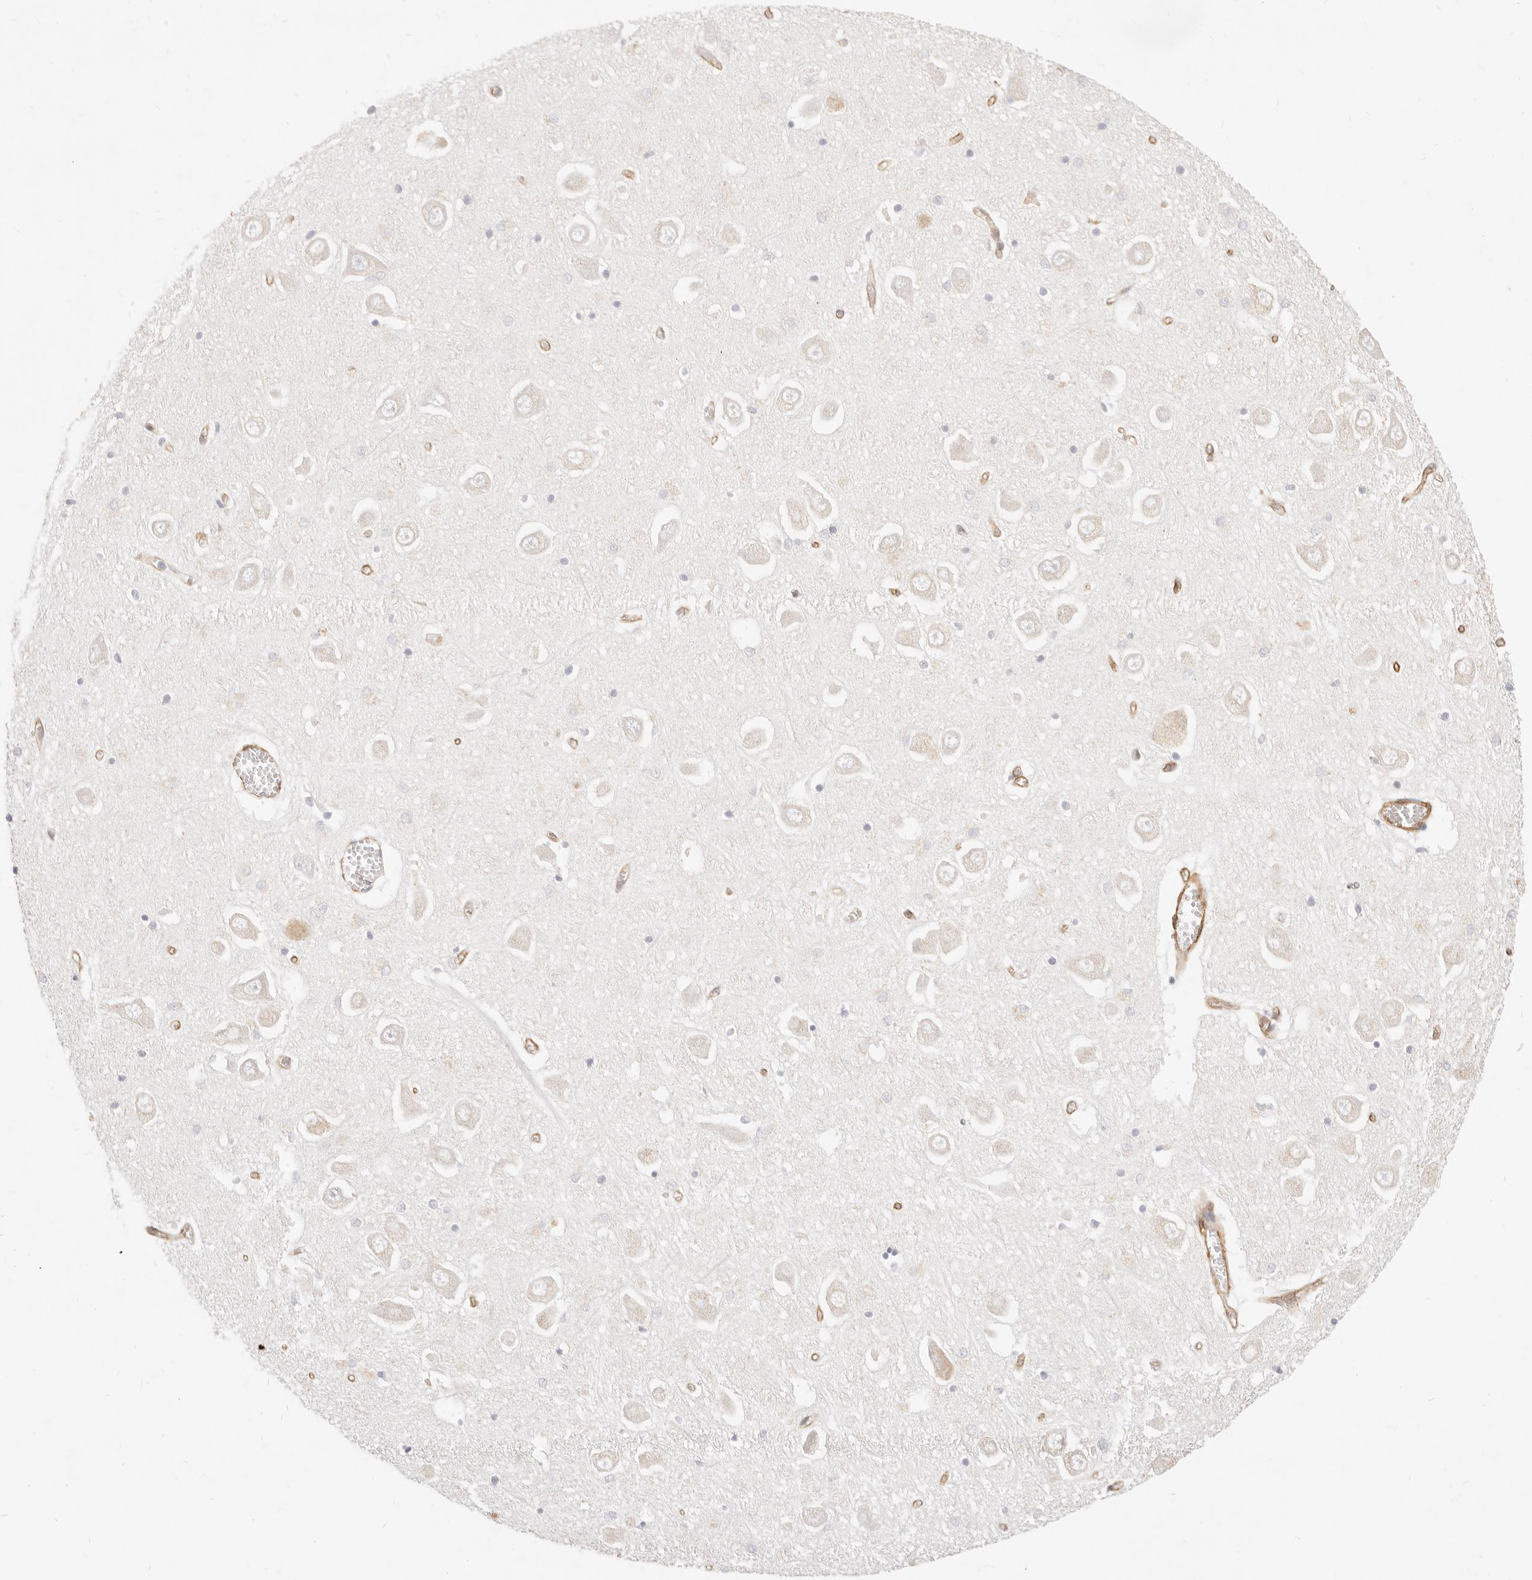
{"staining": {"intensity": "negative", "quantity": "none", "location": "none"}, "tissue": "hippocampus", "cell_type": "Glial cells", "image_type": "normal", "snomed": [{"axis": "morphology", "description": "Normal tissue, NOS"}, {"axis": "topography", "description": "Hippocampus"}], "caption": "Glial cells show no significant positivity in normal hippocampus. Brightfield microscopy of IHC stained with DAB (brown) and hematoxylin (blue), captured at high magnification.", "gene": "NUS1", "patient": {"sex": "male", "age": 70}}